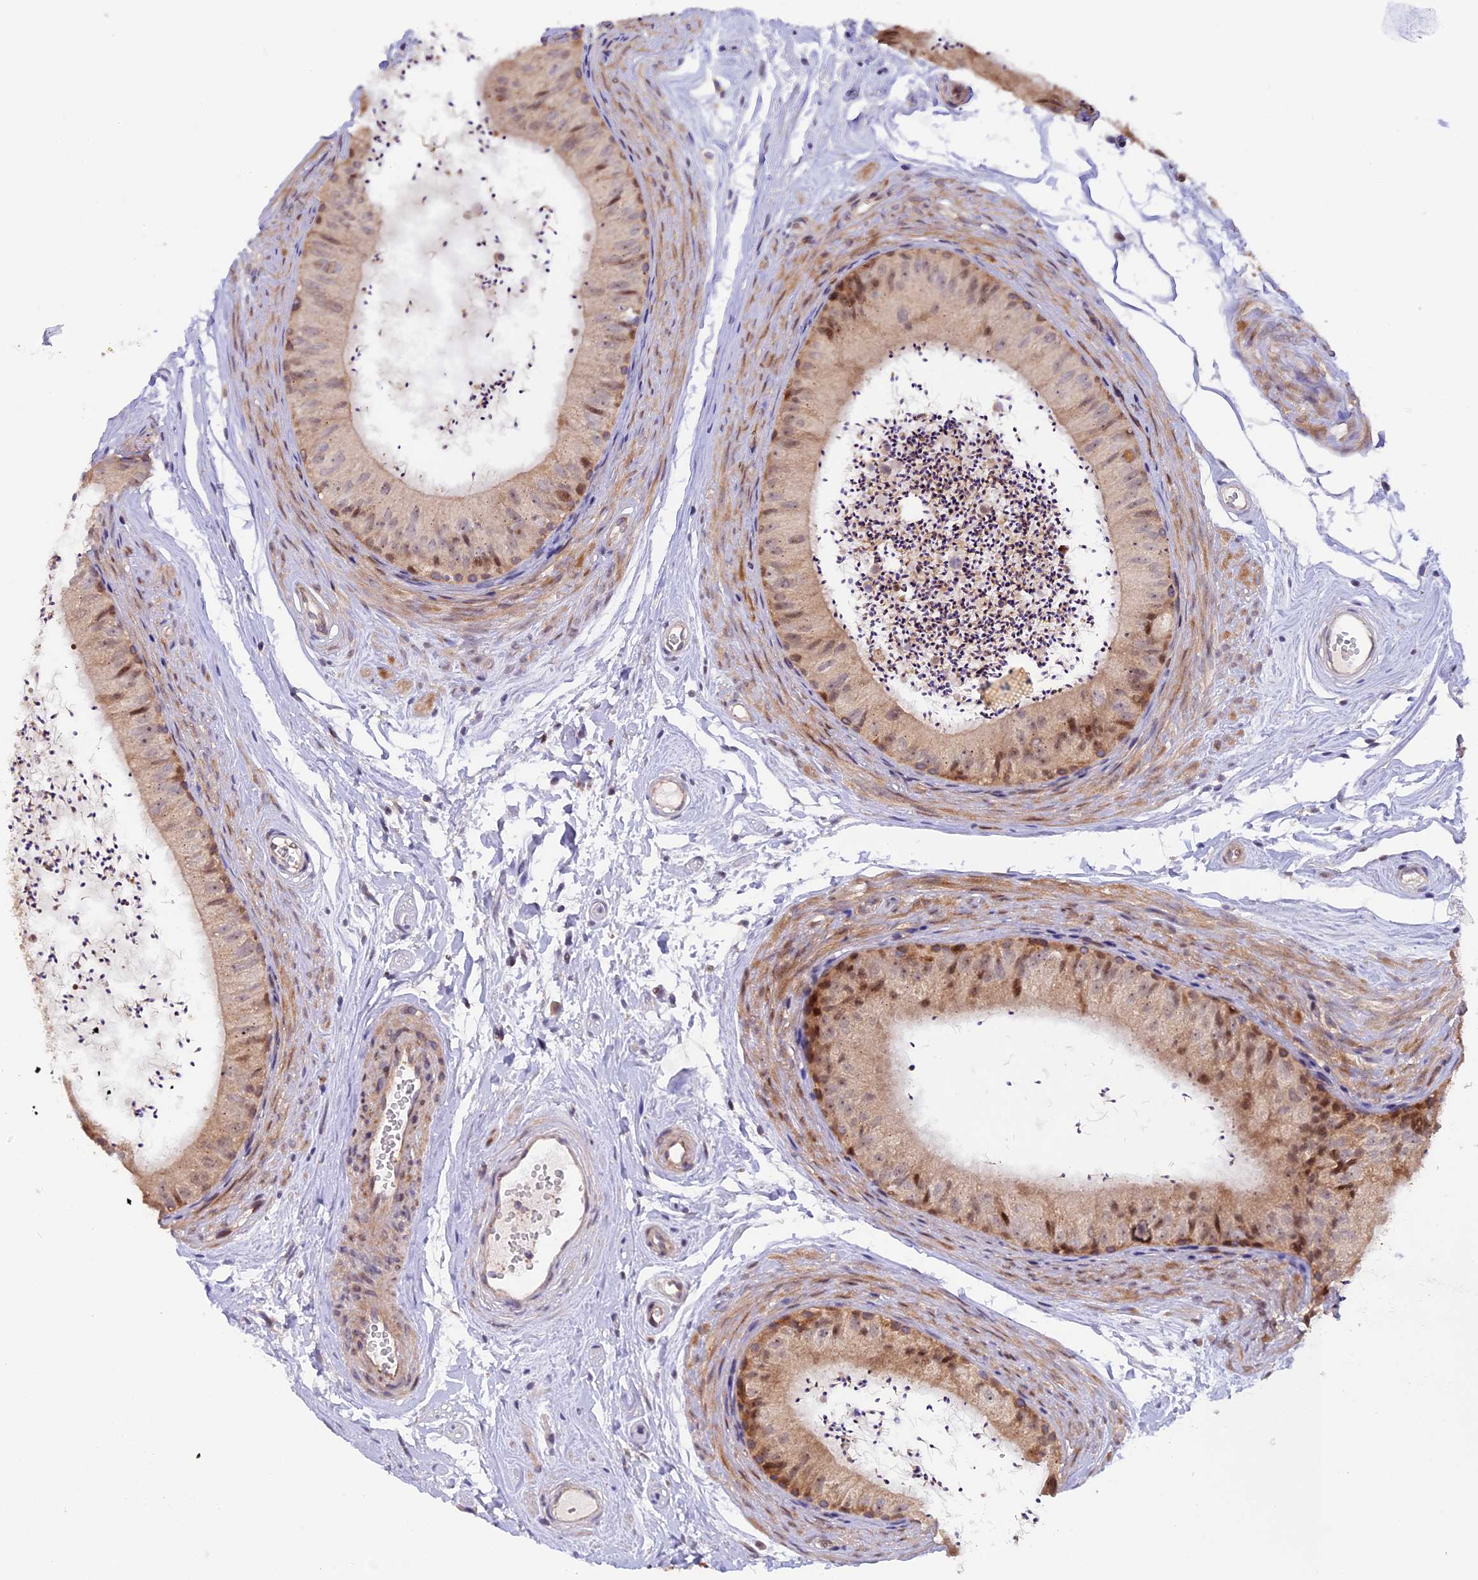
{"staining": {"intensity": "moderate", "quantity": ">75%", "location": "cytoplasmic/membranous,nuclear"}, "tissue": "epididymis", "cell_type": "Glandular cells", "image_type": "normal", "snomed": [{"axis": "morphology", "description": "Normal tissue, NOS"}, {"axis": "topography", "description": "Epididymis"}], "caption": "The micrograph demonstrates staining of unremarkable epididymis, revealing moderate cytoplasmic/membranous,nuclear protein positivity (brown color) within glandular cells. (Brightfield microscopy of DAB IHC at high magnification).", "gene": "FERMT1", "patient": {"sex": "male", "age": 56}}